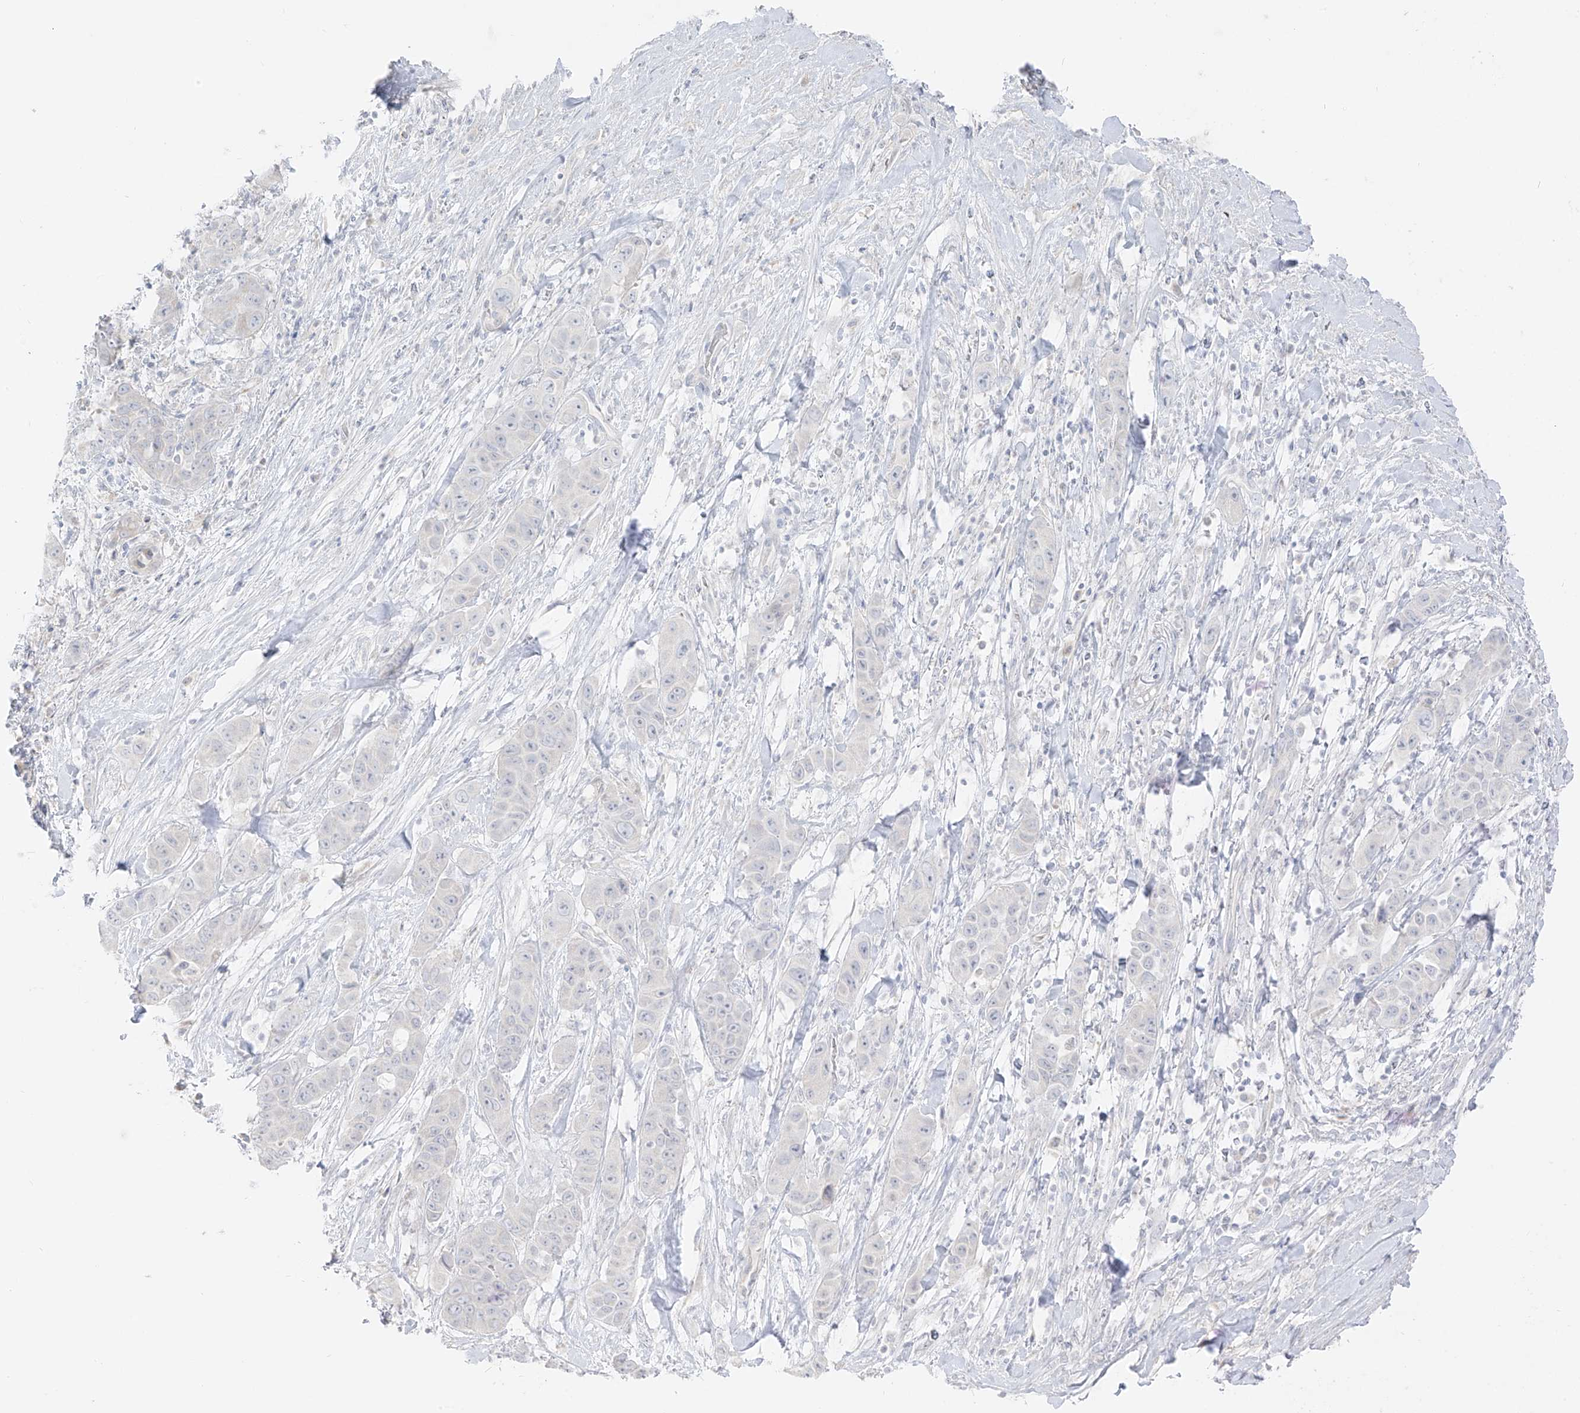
{"staining": {"intensity": "negative", "quantity": "none", "location": "none"}, "tissue": "liver cancer", "cell_type": "Tumor cells", "image_type": "cancer", "snomed": [{"axis": "morphology", "description": "Cholangiocarcinoma"}, {"axis": "topography", "description": "Liver"}], "caption": "Immunohistochemistry (IHC) image of neoplastic tissue: human cholangiocarcinoma (liver) stained with DAB displays no significant protein positivity in tumor cells.", "gene": "C11orf87", "patient": {"sex": "female", "age": 52}}